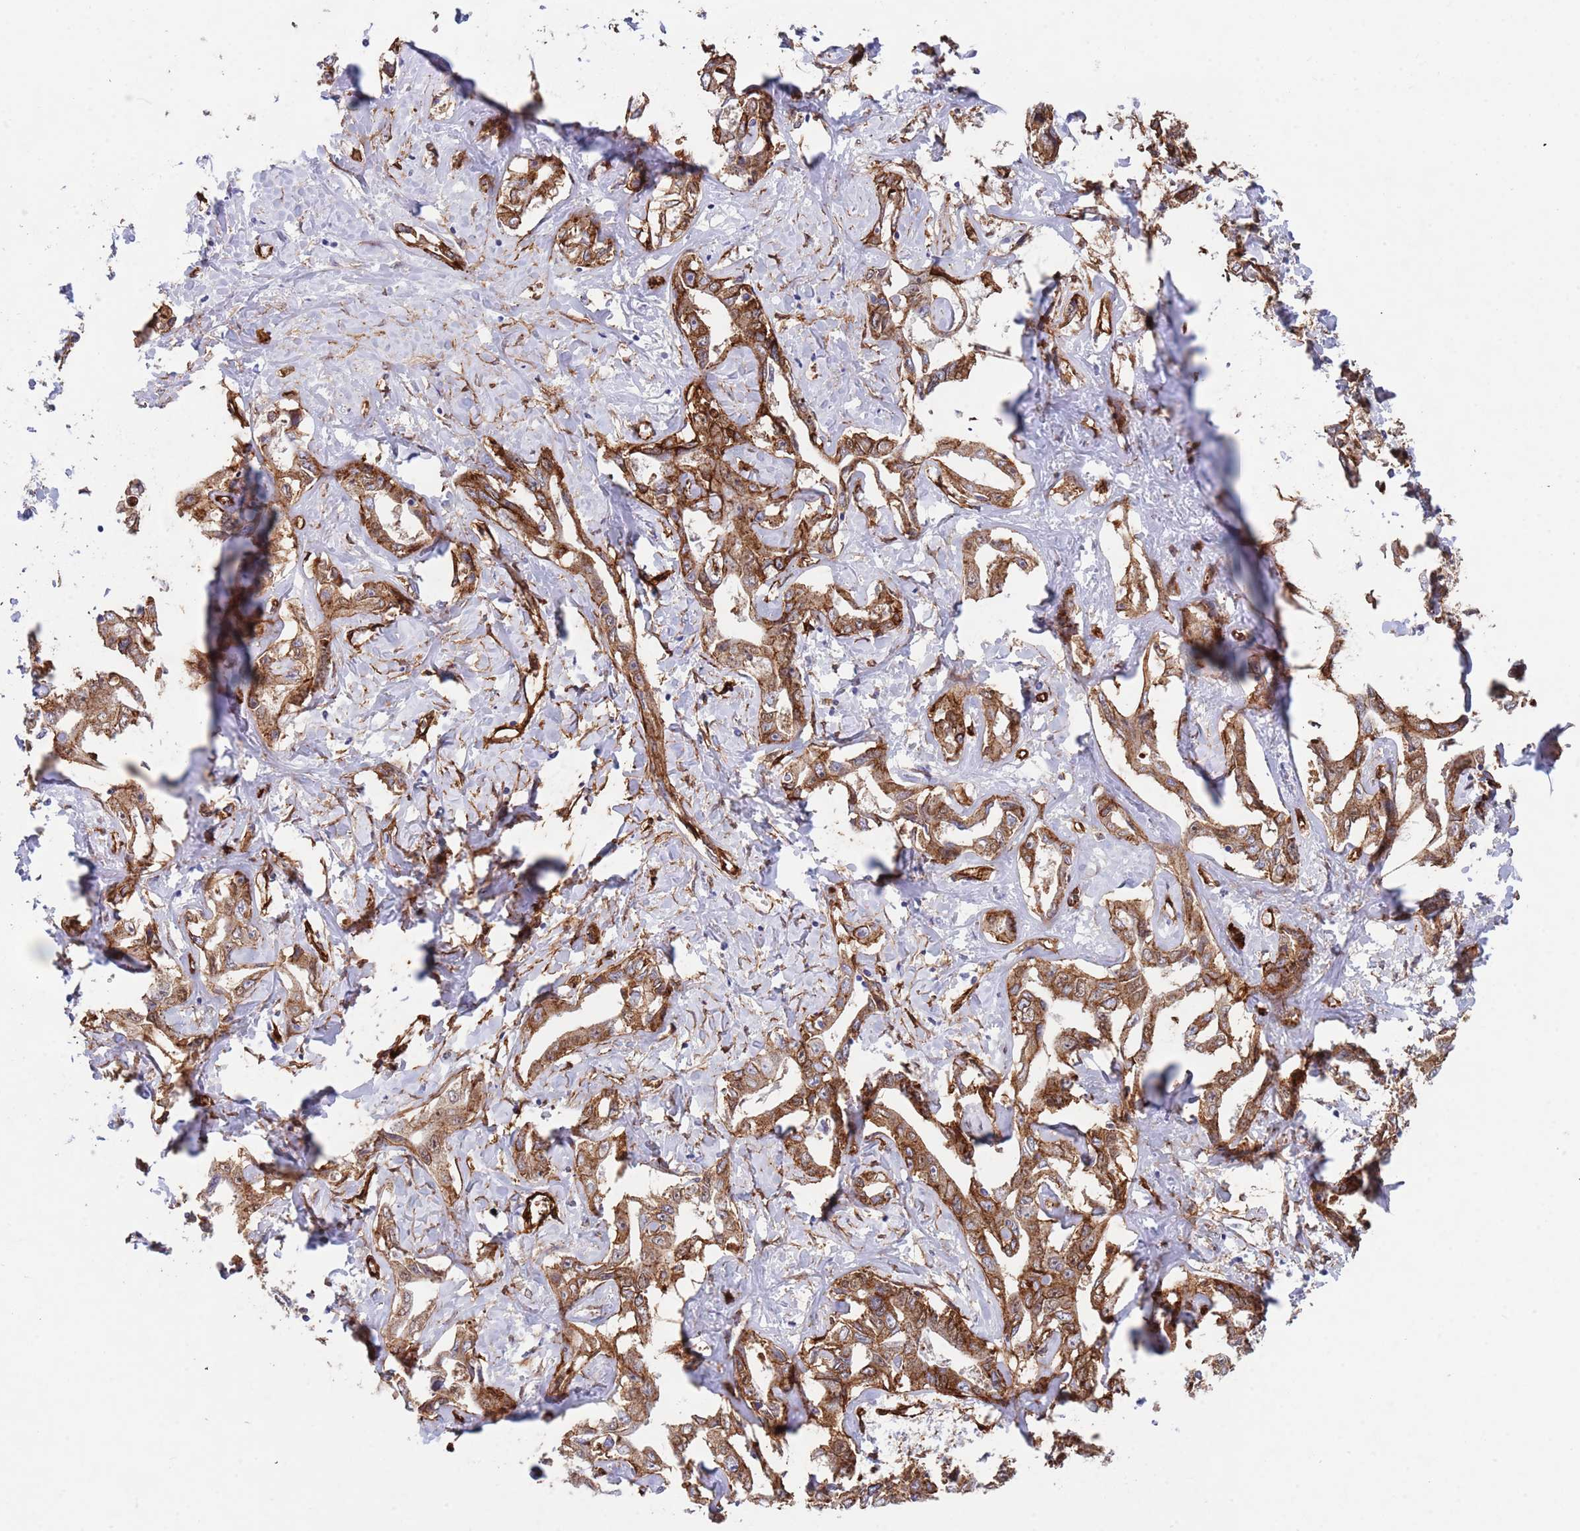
{"staining": {"intensity": "strong", "quantity": ">75%", "location": "cytoplasmic/membranous"}, "tissue": "liver cancer", "cell_type": "Tumor cells", "image_type": "cancer", "snomed": [{"axis": "morphology", "description": "Cholangiocarcinoma"}, {"axis": "topography", "description": "Liver"}], "caption": "Strong cytoplasmic/membranous positivity is appreciated in approximately >75% of tumor cells in liver cholangiocarcinoma. (DAB (3,3'-diaminobenzidine) IHC, brown staining for protein, blue staining for nuclei).", "gene": "CAV2", "patient": {"sex": "male", "age": 59}}